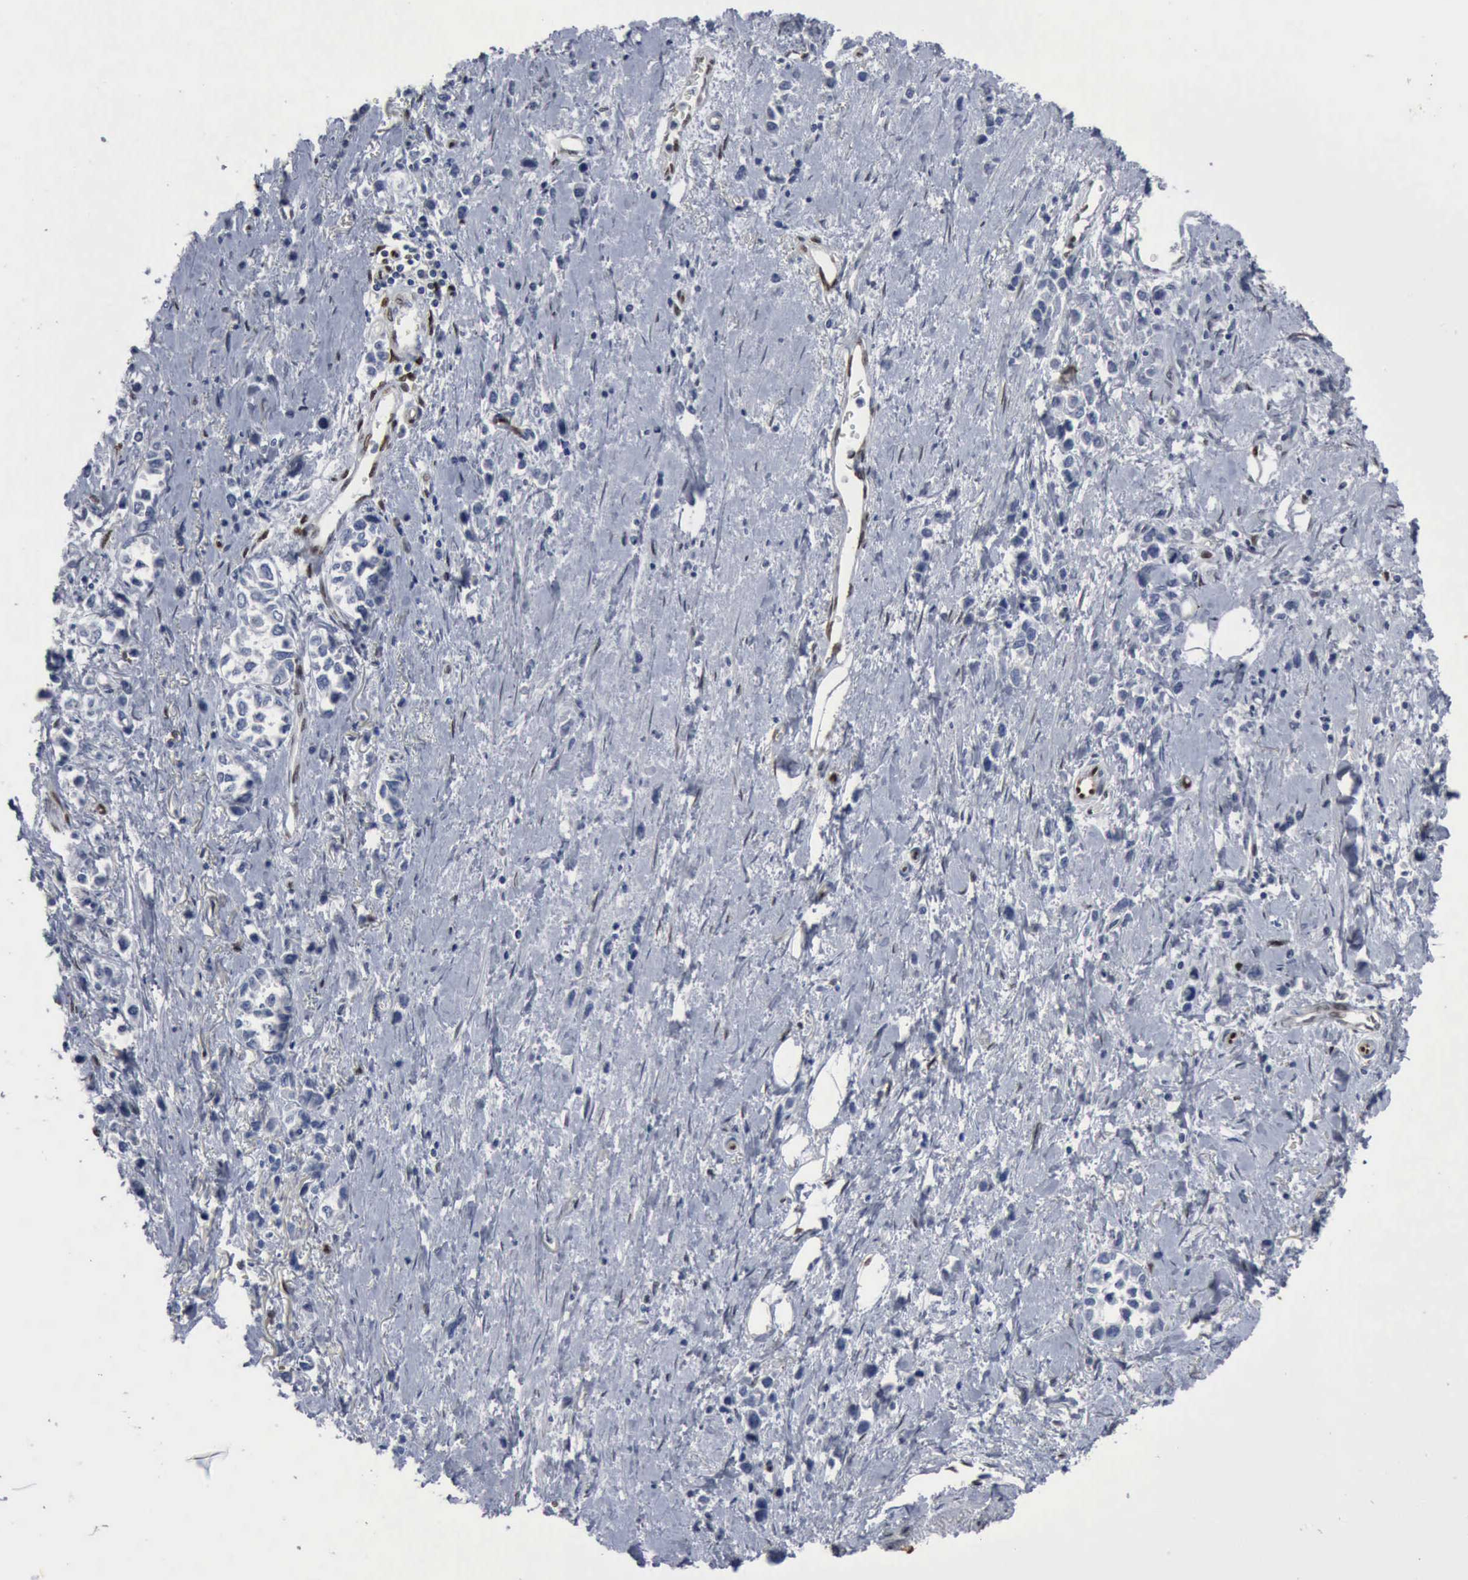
{"staining": {"intensity": "negative", "quantity": "none", "location": "none"}, "tissue": "stomach cancer", "cell_type": "Tumor cells", "image_type": "cancer", "snomed": [{"axis": "morphology", "description": "Adenocarcinoma, NOS"}, {"axis": "topography", "description": "Stomach, upper"}], "caption": "Tumor cells show no significant protein positivity in stomach cancer. (DAB (3,3'-diaminobenzidine) IHC, high magnification).", "gene": "FGF2", "patient": {"sex": "male", "age": 76}}